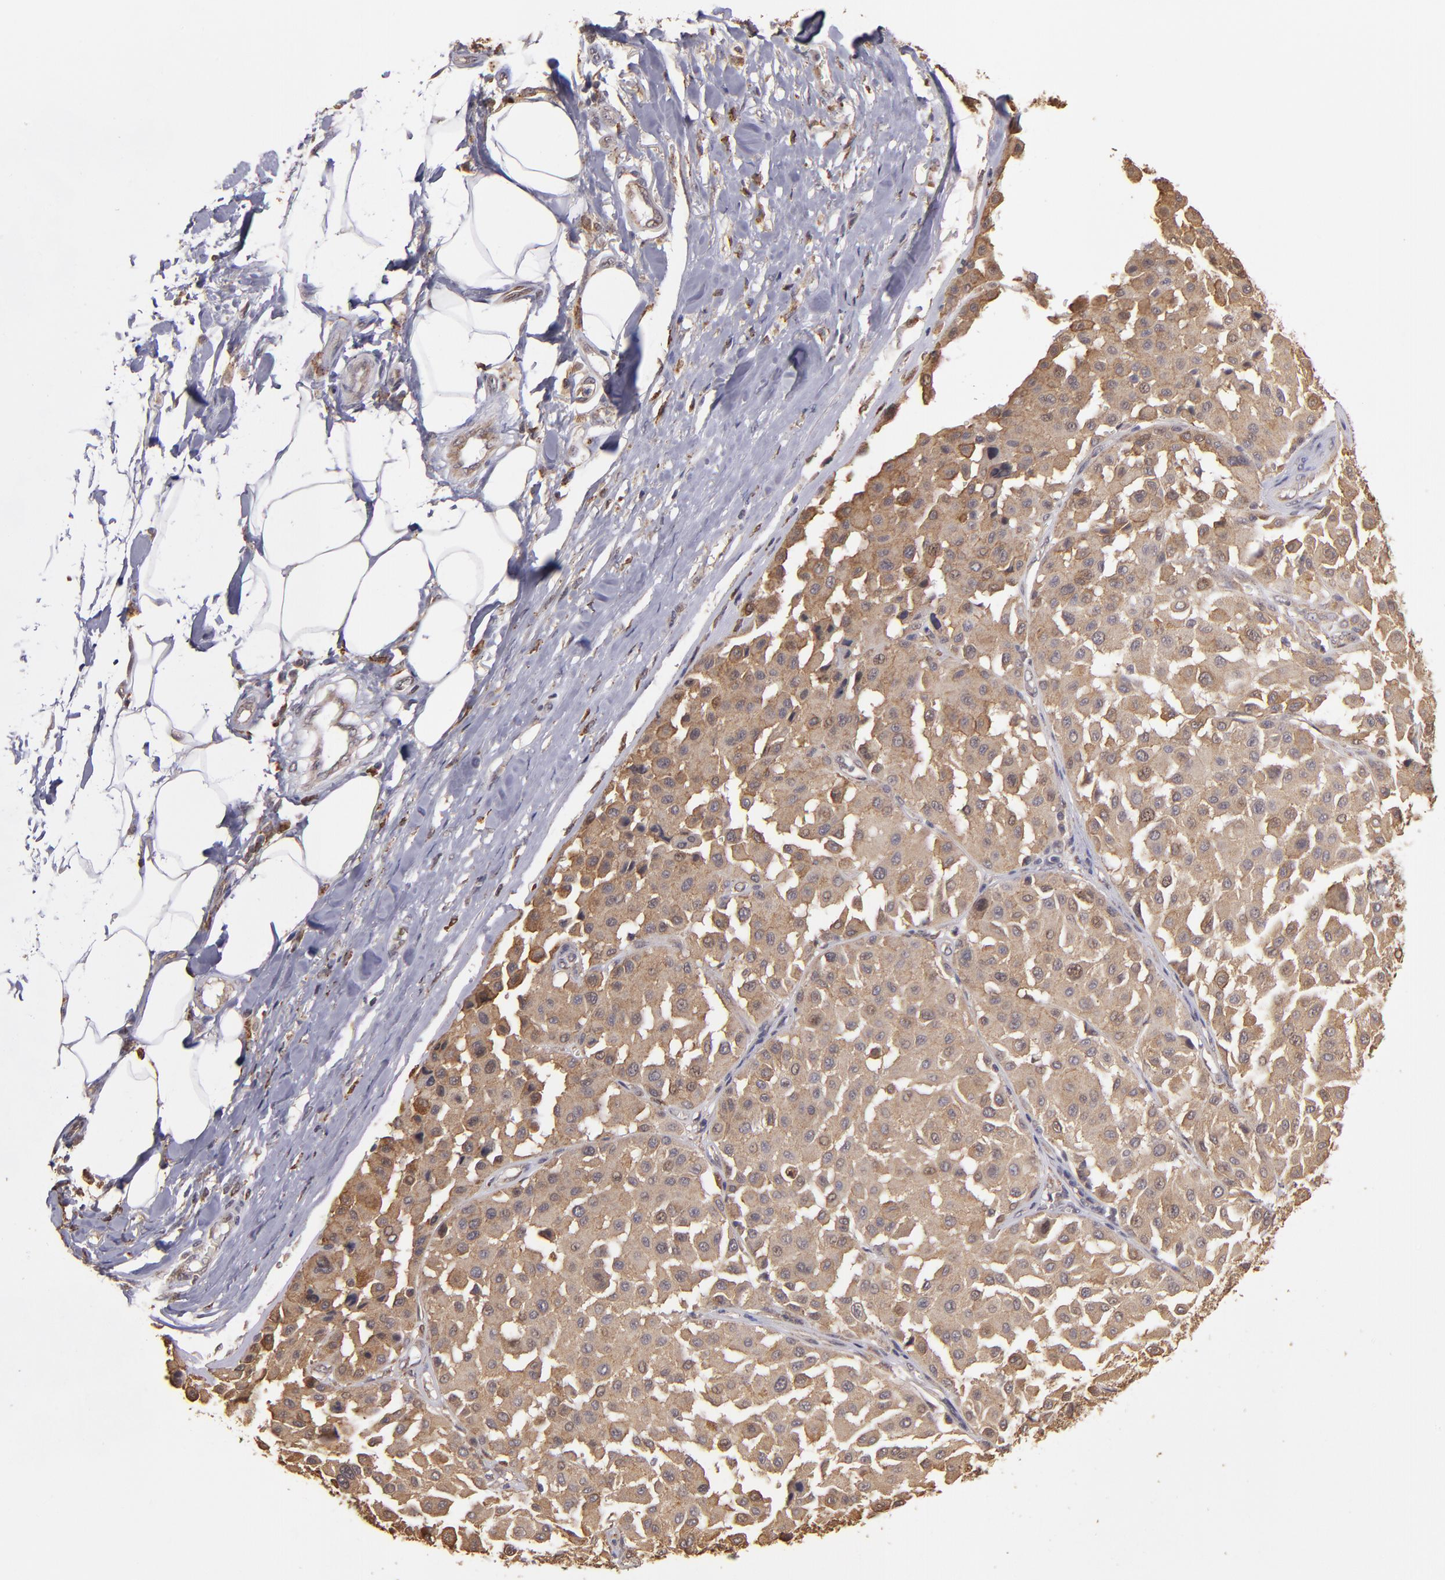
{"staining": {"intensity": "moderate", "quantity": ">75%", "location": "cytoplasmic/membranous"}, "tissue": "melanoma", "cell_type": "Tumor cells", "image_type": "cancer", "snomed": [{"axis": "morphology", "description": "Malignant melanoma, Metastatic site"}, {"axis": "topography", "description": "Soft tissue"}], "caption": "Tumor cells display medium levels of moderate cytoplasmic/membranous expression in about >75% of cells in human melanoma.", "gene": "SIPA1L1", "patient": {"sex": "male", "age": 41}}